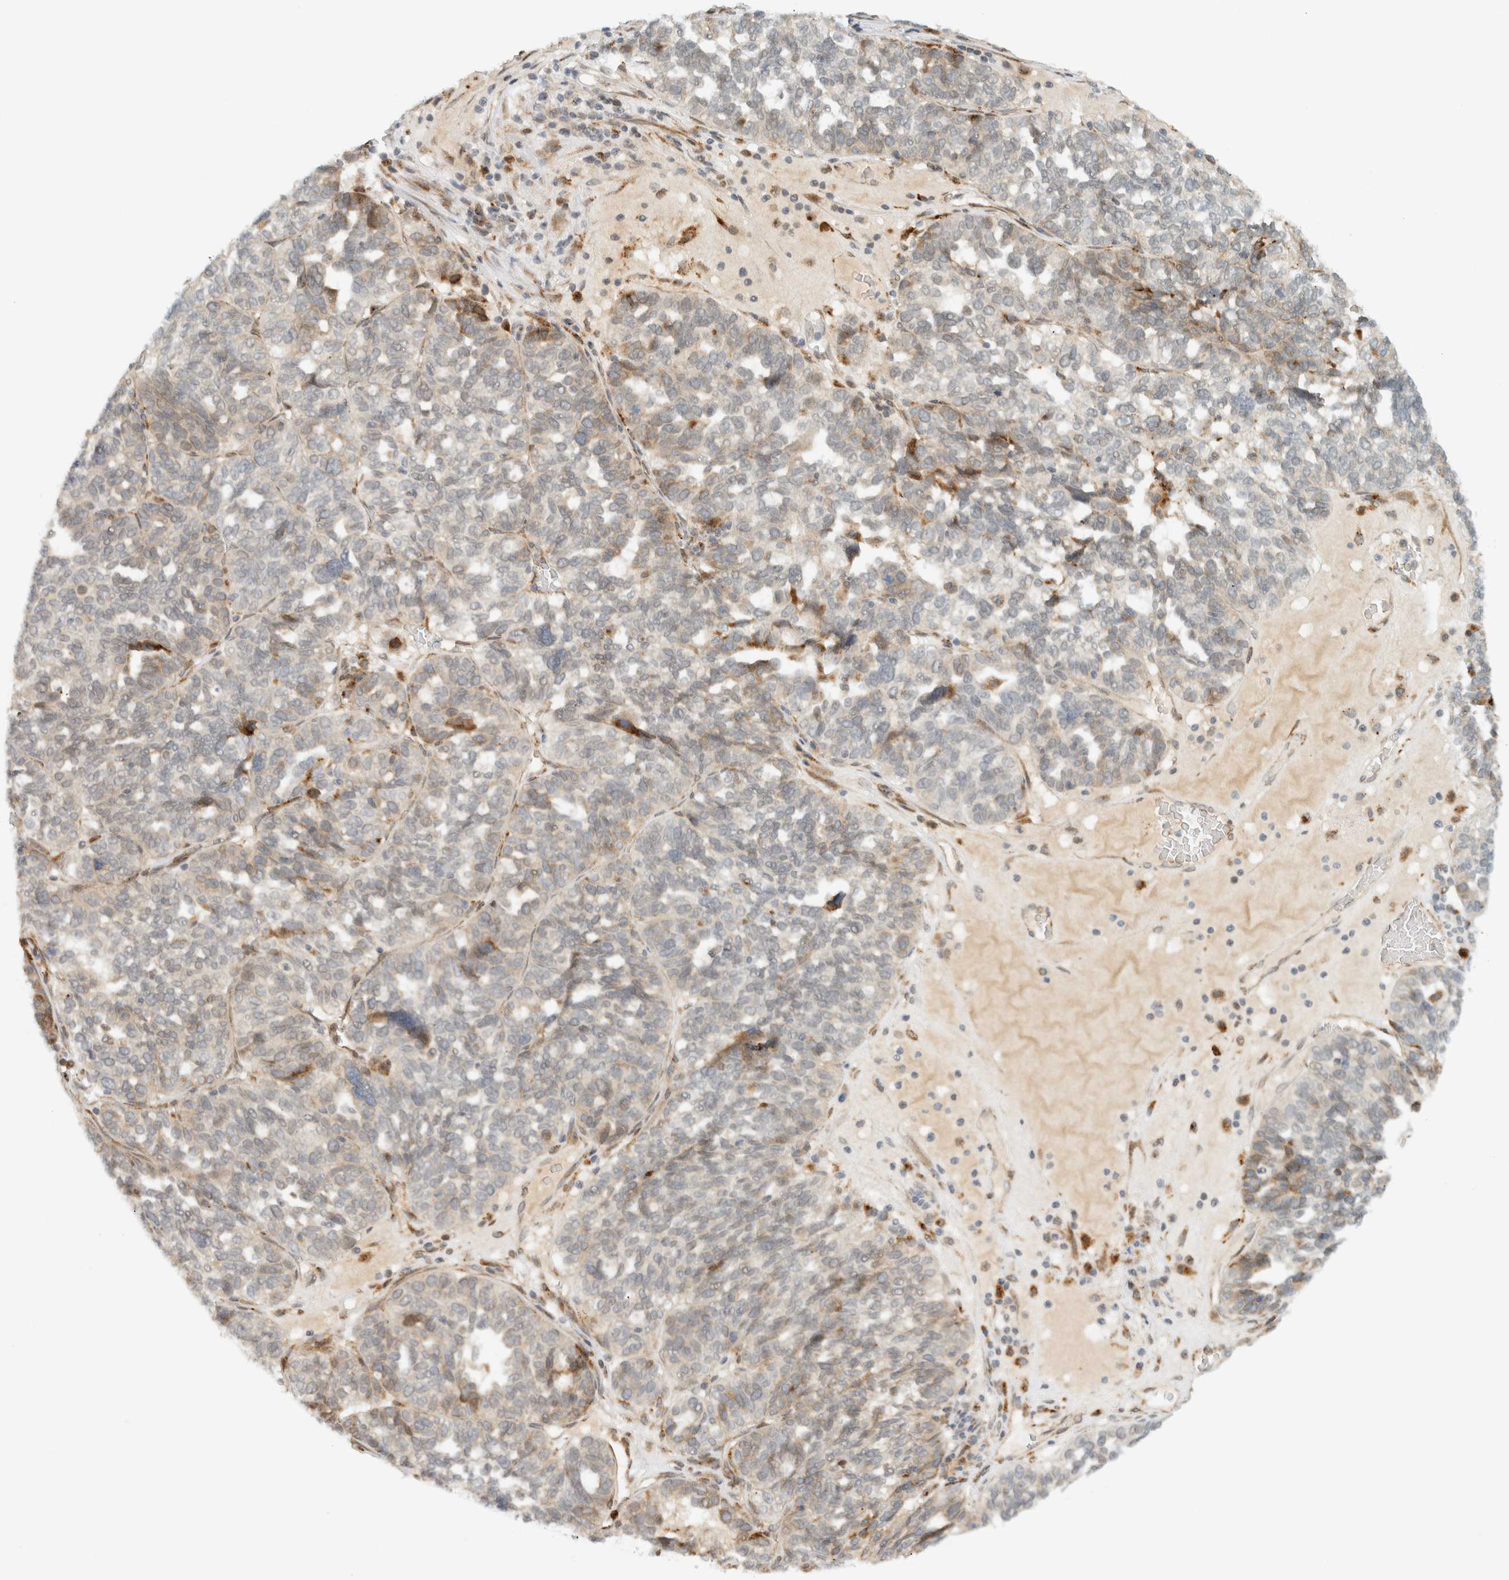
{"staining": {"intensity": "weak", "quantity": "<25%", "location": "cytoplasmic/membranous"}, "tissue": "ovarian cancer", "cell_type": "Tumor cells", "image_type": "cancer", "snomed": [{"axis": "morphology", "description": "Cystadenocarcinoma, serous, NOS"}, {"axis": "topography", "description": "Ovary"}], "caption": "High magnification brightfield microscopy of ovarian serous cystadenocarcinoma stained with DAB (brown) and counterstained with hematoxylin (blue): tumor cells show no significant staining.", "gene": "ITPRID1", "patient": {"sex": "female", "age": 59}}